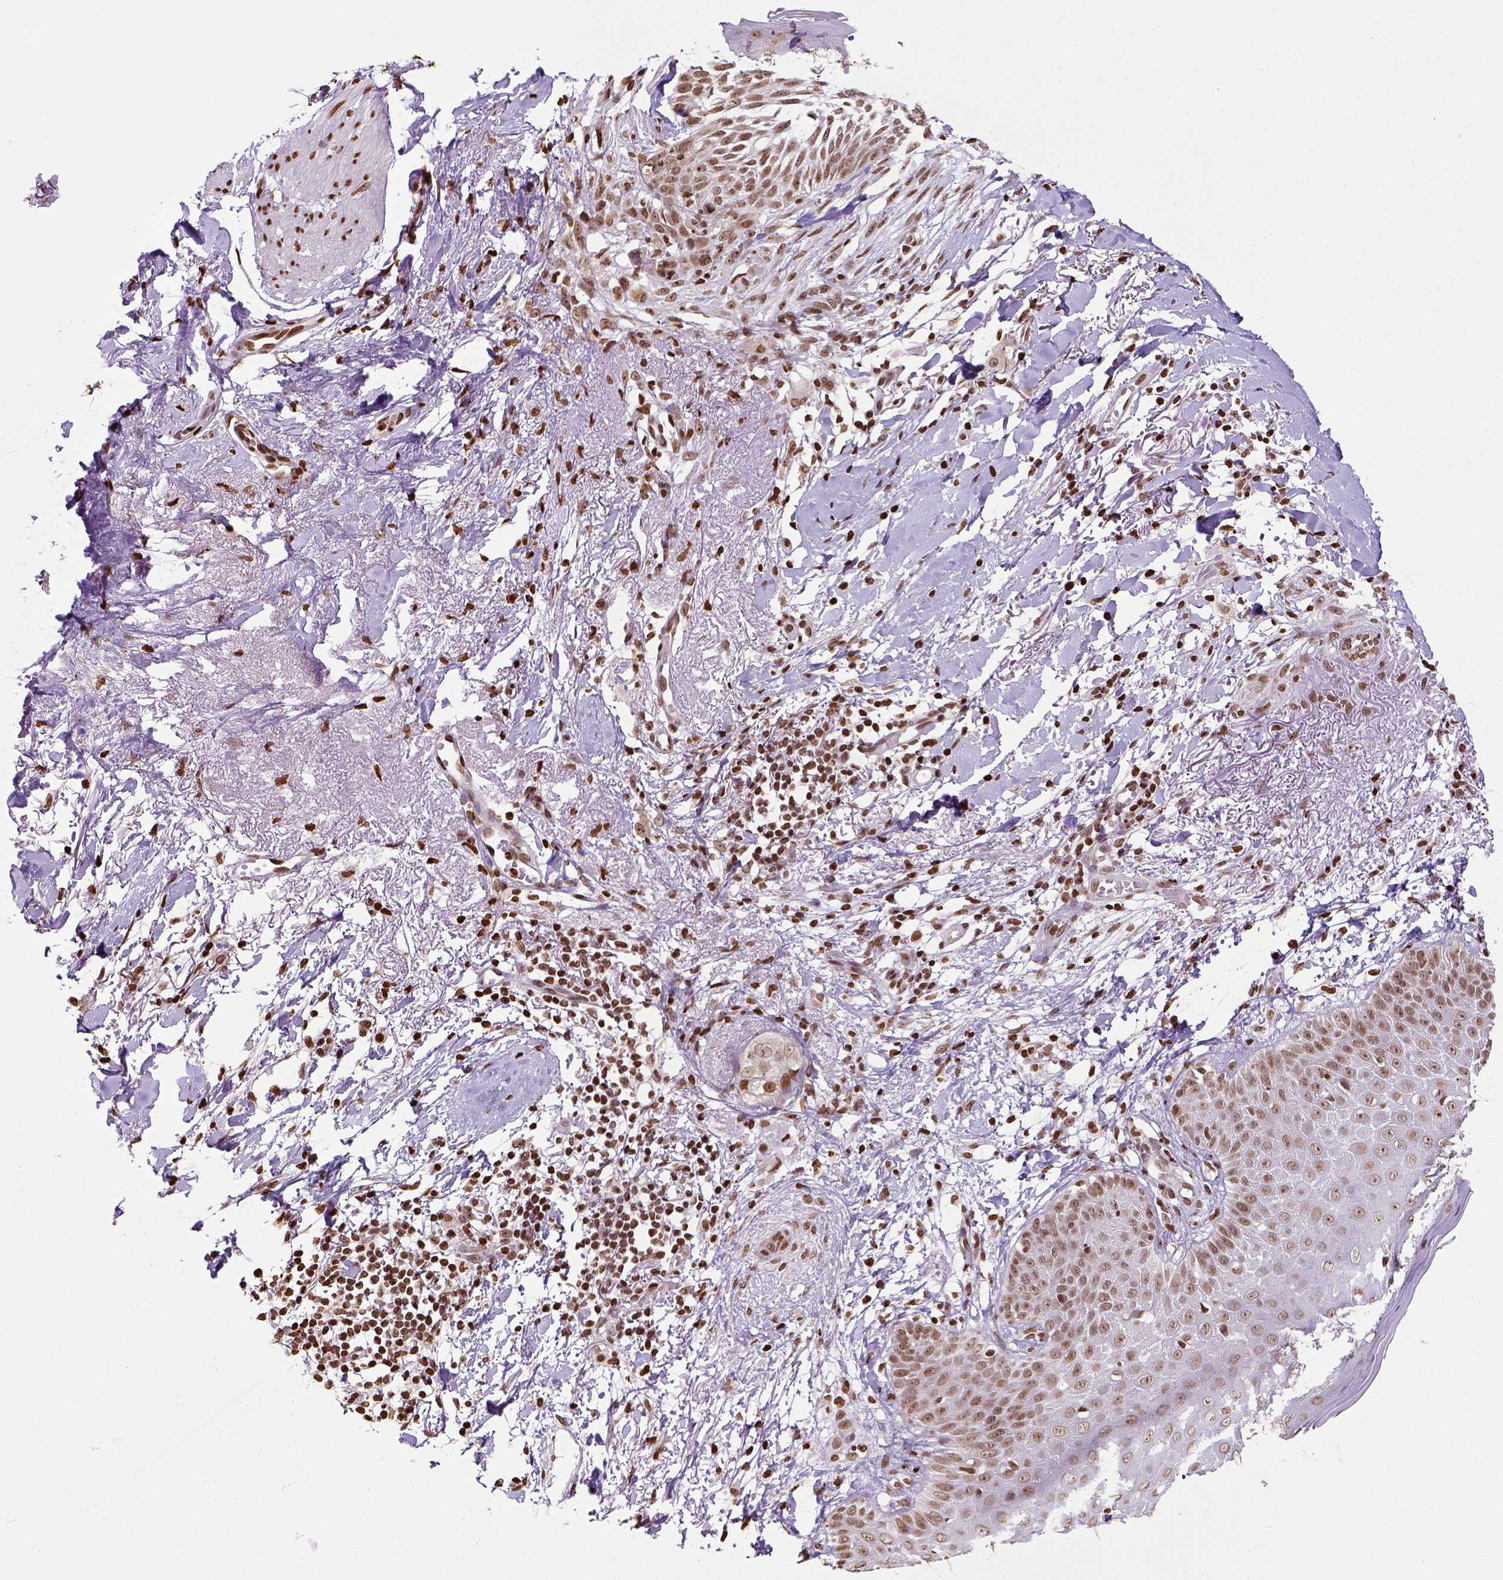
{"staining": {"intensity": "moderate", "quantity": ">75%", "location": "nuclear"}, "tissue": "skin cancer", "cell_type": "Tumor cells", "image_type": "cancer", "snomed": [{"axis": "morphology", "description": "Normal tissue, NOS"}, {"axis": "morphology", "description": "Basal cell carcinoma"}, {"axis": "topography", "description": "Skin"}], "caption": "Tumor cells display medium levels of moderate nuclear expression in about >75% of cells in skin cancer. (DAB = brown stain, brightfield microscopy at high magnification).", "gene": "ZNF75D", "patient": {"sex": "male", "age": 84}}